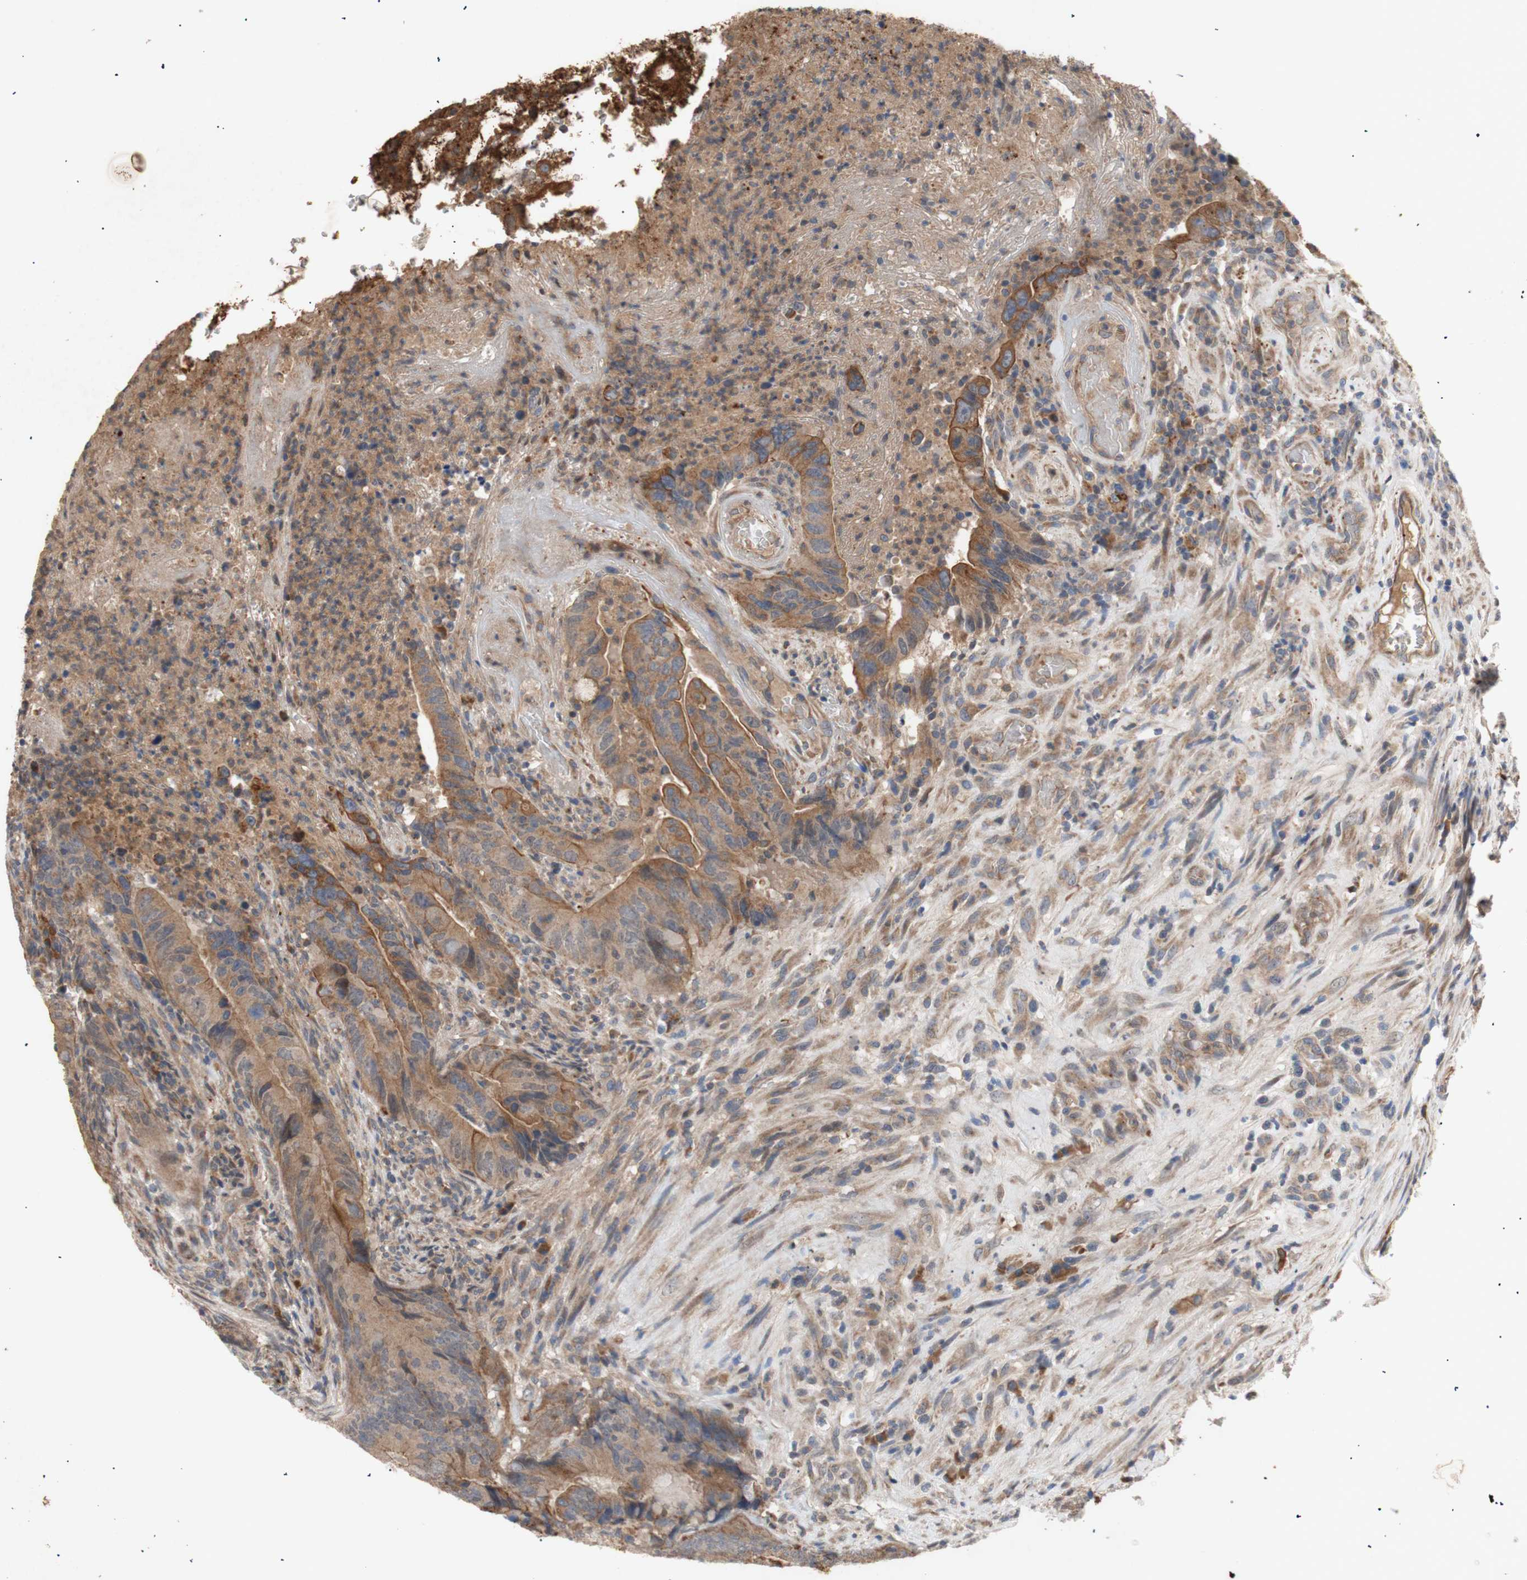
{"staining": {"intensity": "moderate", "quantity": ">75%", "location": "cytoplasmic/membranous"}, "tissue": "colorectal cancer", "cell_type": "Tumor cells", "image_type": "cancer", "snomed": [{"axis": "morphology", "description": "Normal tissue, NOS"}, {"axis": "morphology", "description": "Adenocarcinoma, NOS"}, {"axis": "topography", "description": "Colon"}], "caption": "Immunohistochemical staining of adenocarcinoma (colorectal) demonstrates medium levels of moderate cytoplasmic/membranous expression in about >75% of tumor cells.", "gene": "PKN1", "patient": {"sex": "male", "age": 56}}